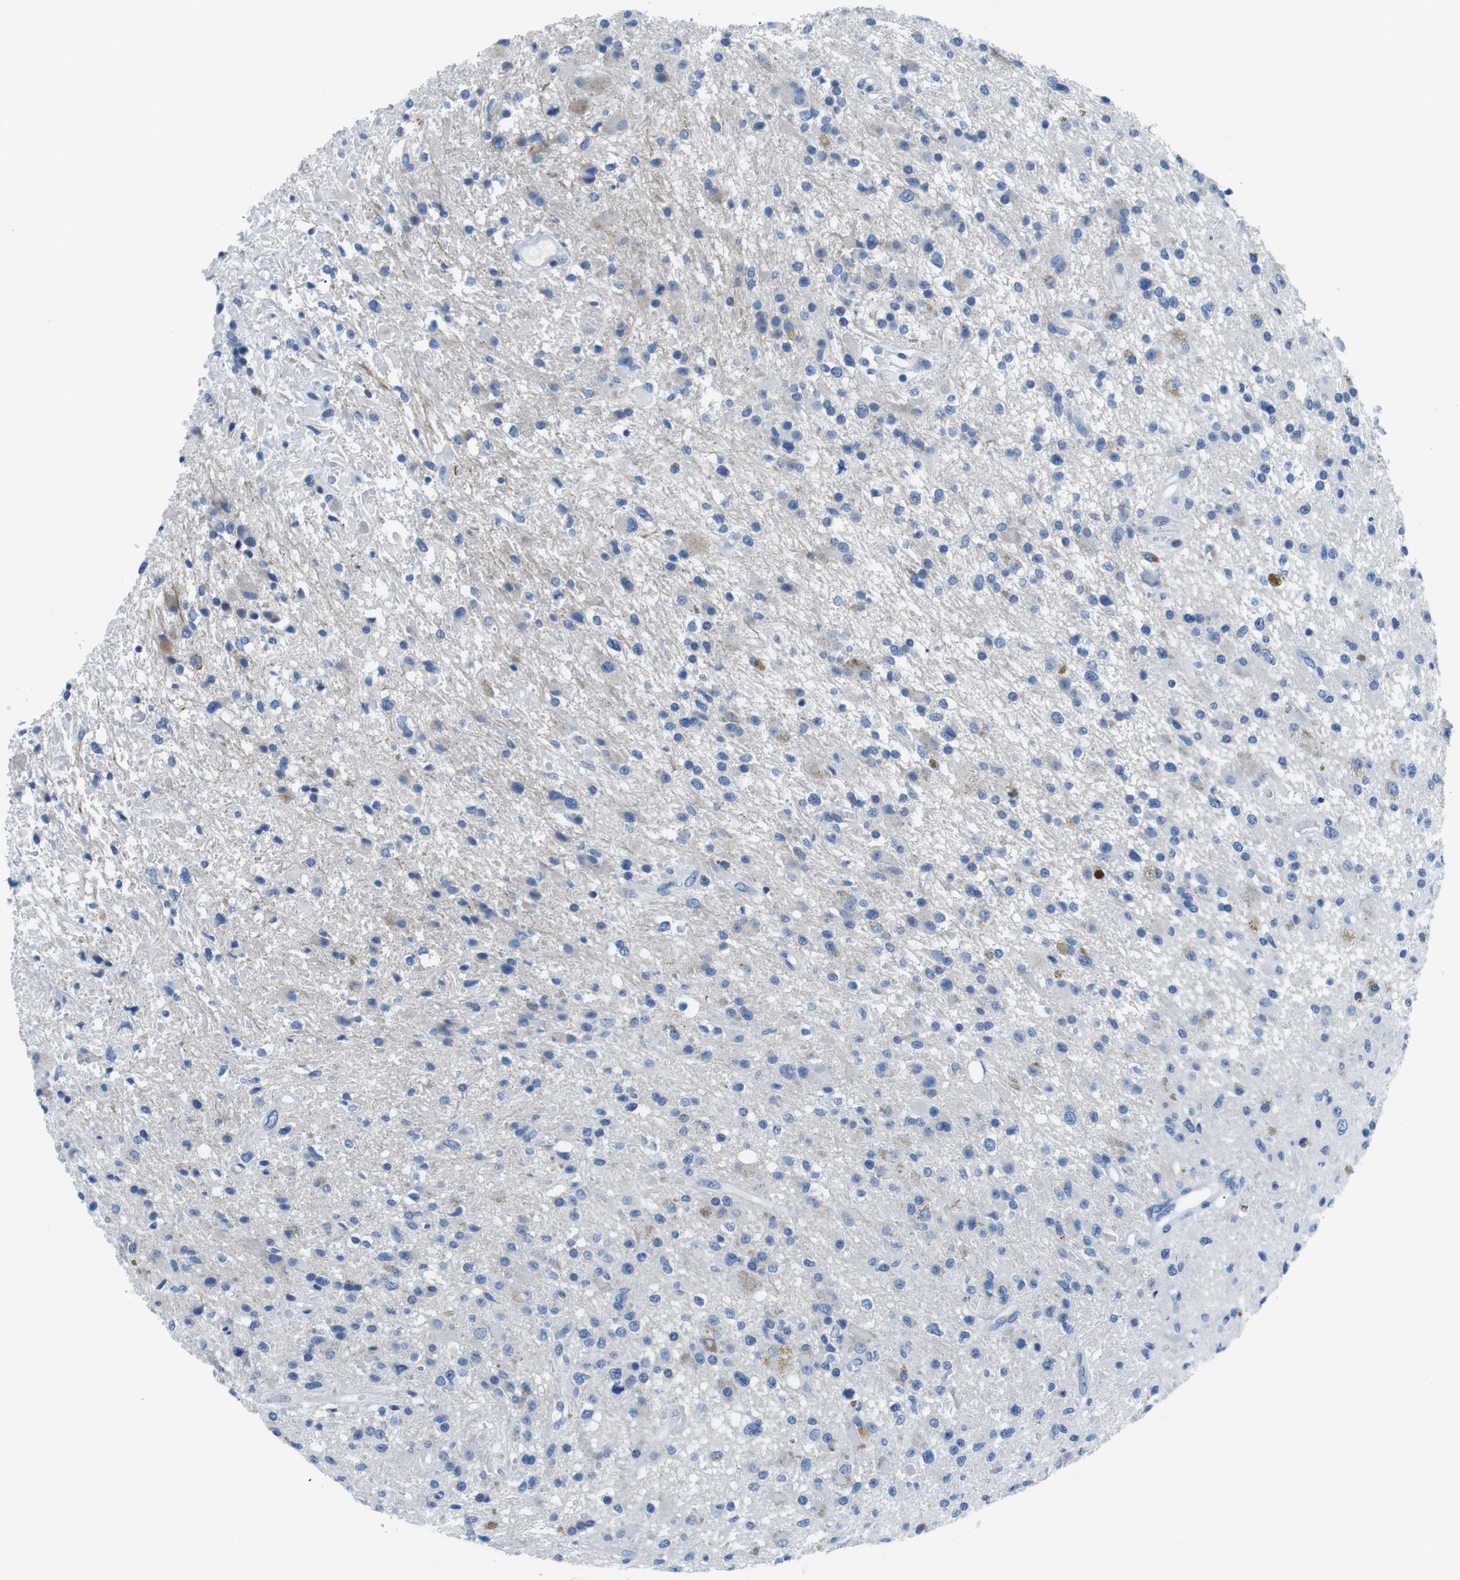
{"staining": {"intensity": "negative", "quantity": "none", "location": "none"}, "tissue": "glioma", "cell_type": "Tumor cells", "image_type": "cancer", "snomed": [{"axis": "morphology", "description": "Glioma, malignant, High grade"}, {"axis": "topography", "description": "Brain"}], "caption": "This micrograph is of glioma stained with IHC to label a protein in brown with the nuclei are counter-stained blue. There is no positivity in tumor cells.", "gene": "MUC2", "patient": {"sex": "male", "age": 33}}